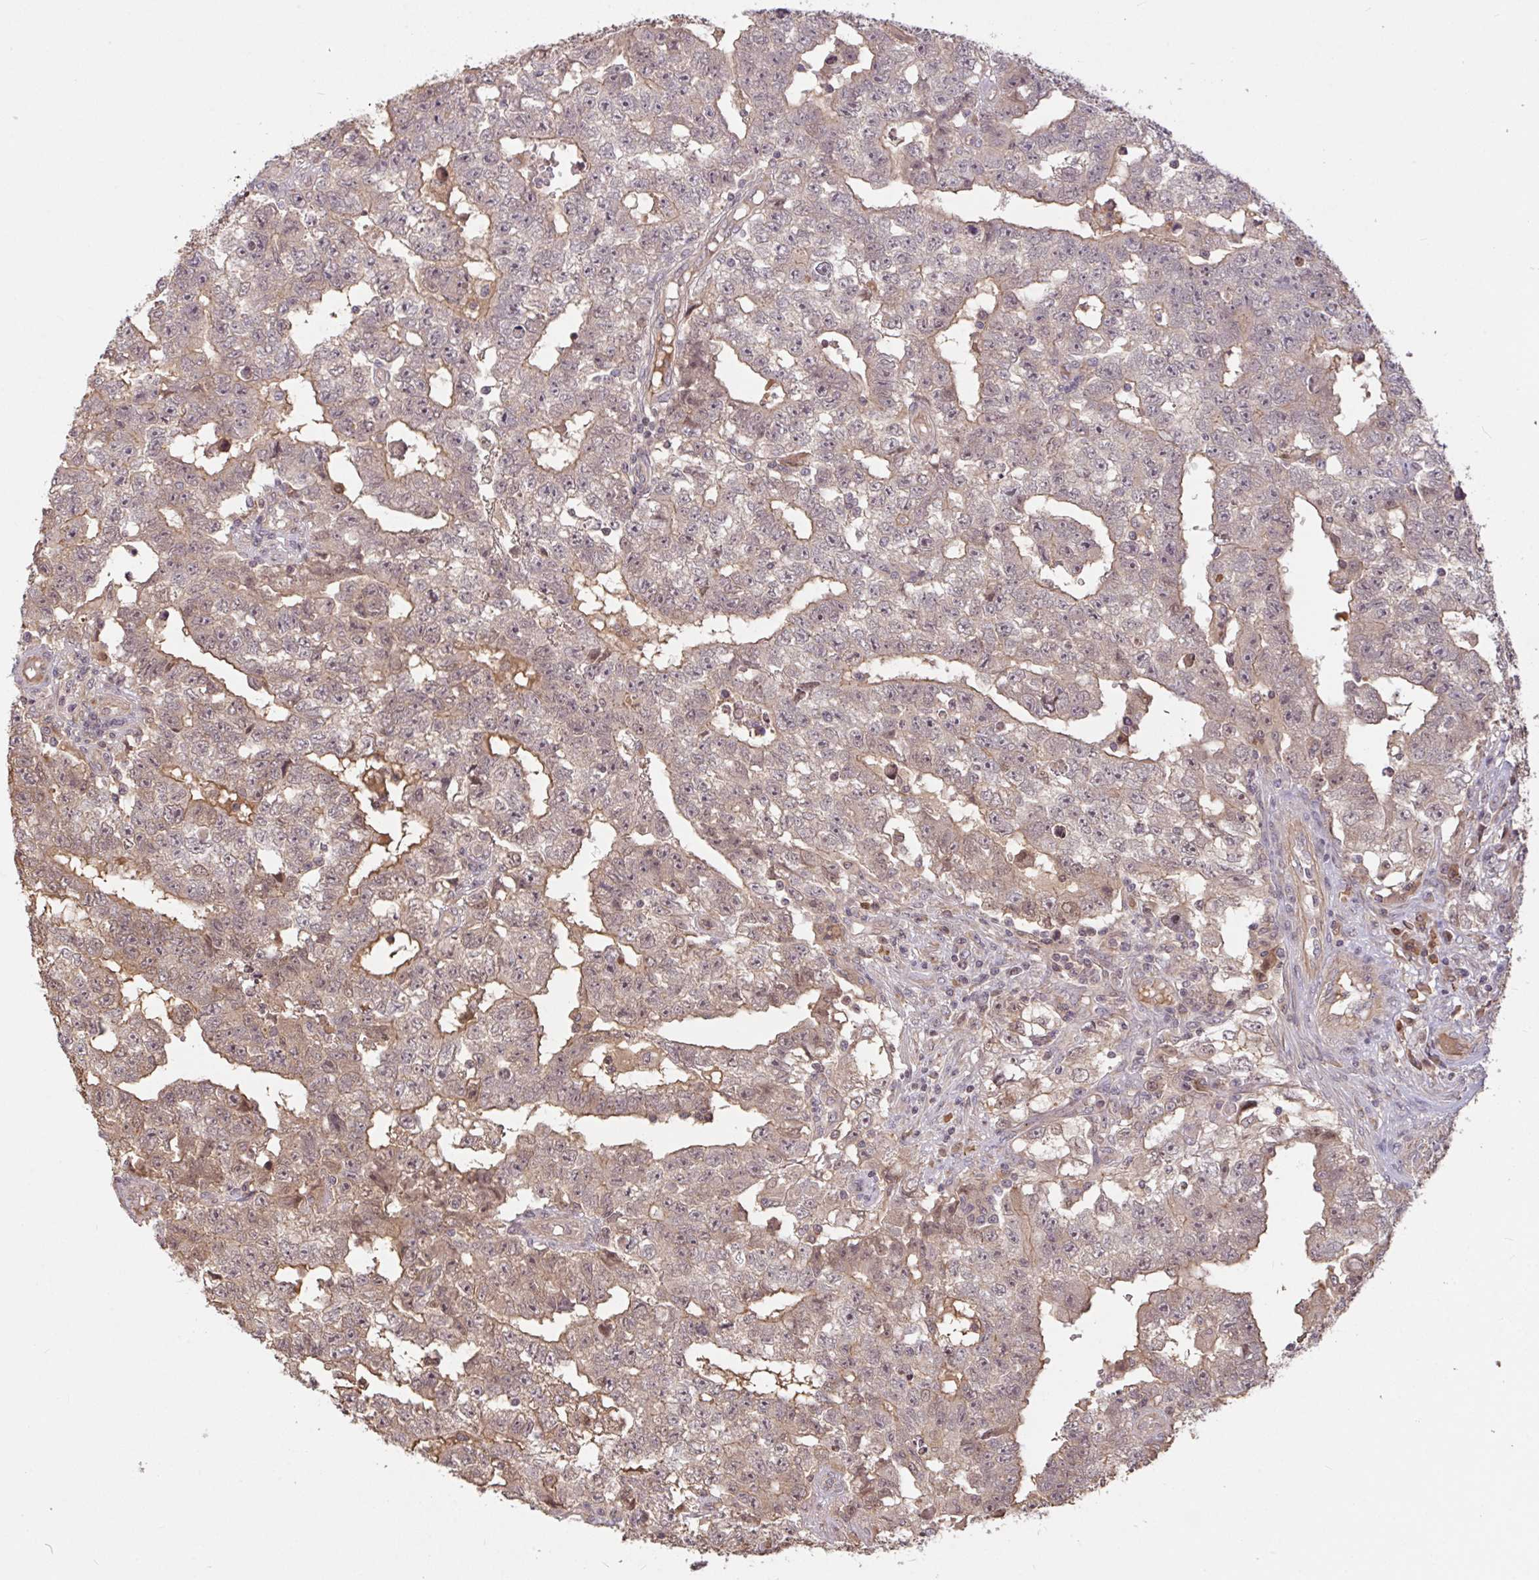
{"staining": {"intensity": "weak", "quantity": "25%-75%", "location": "cytoplasmic/membranous"}, "tissue": "testis cancer", "cell_type": "Tumor cells", "image_type": "cancer", "snomed": [{"axis": "morphology", "description": "Carcinoma, Embryonal, NOS"}, {"axis": "topography", "description": "Testis"}], "caption": "Approximately 25%-75% of tumor cells in testis cancer demonstrate weak cytoplasmic/membranous protein expression as visualized by brown immunohistochemical staining.", "gene": "FCER1A", "patient": {"sex": "male", "age": 25}}